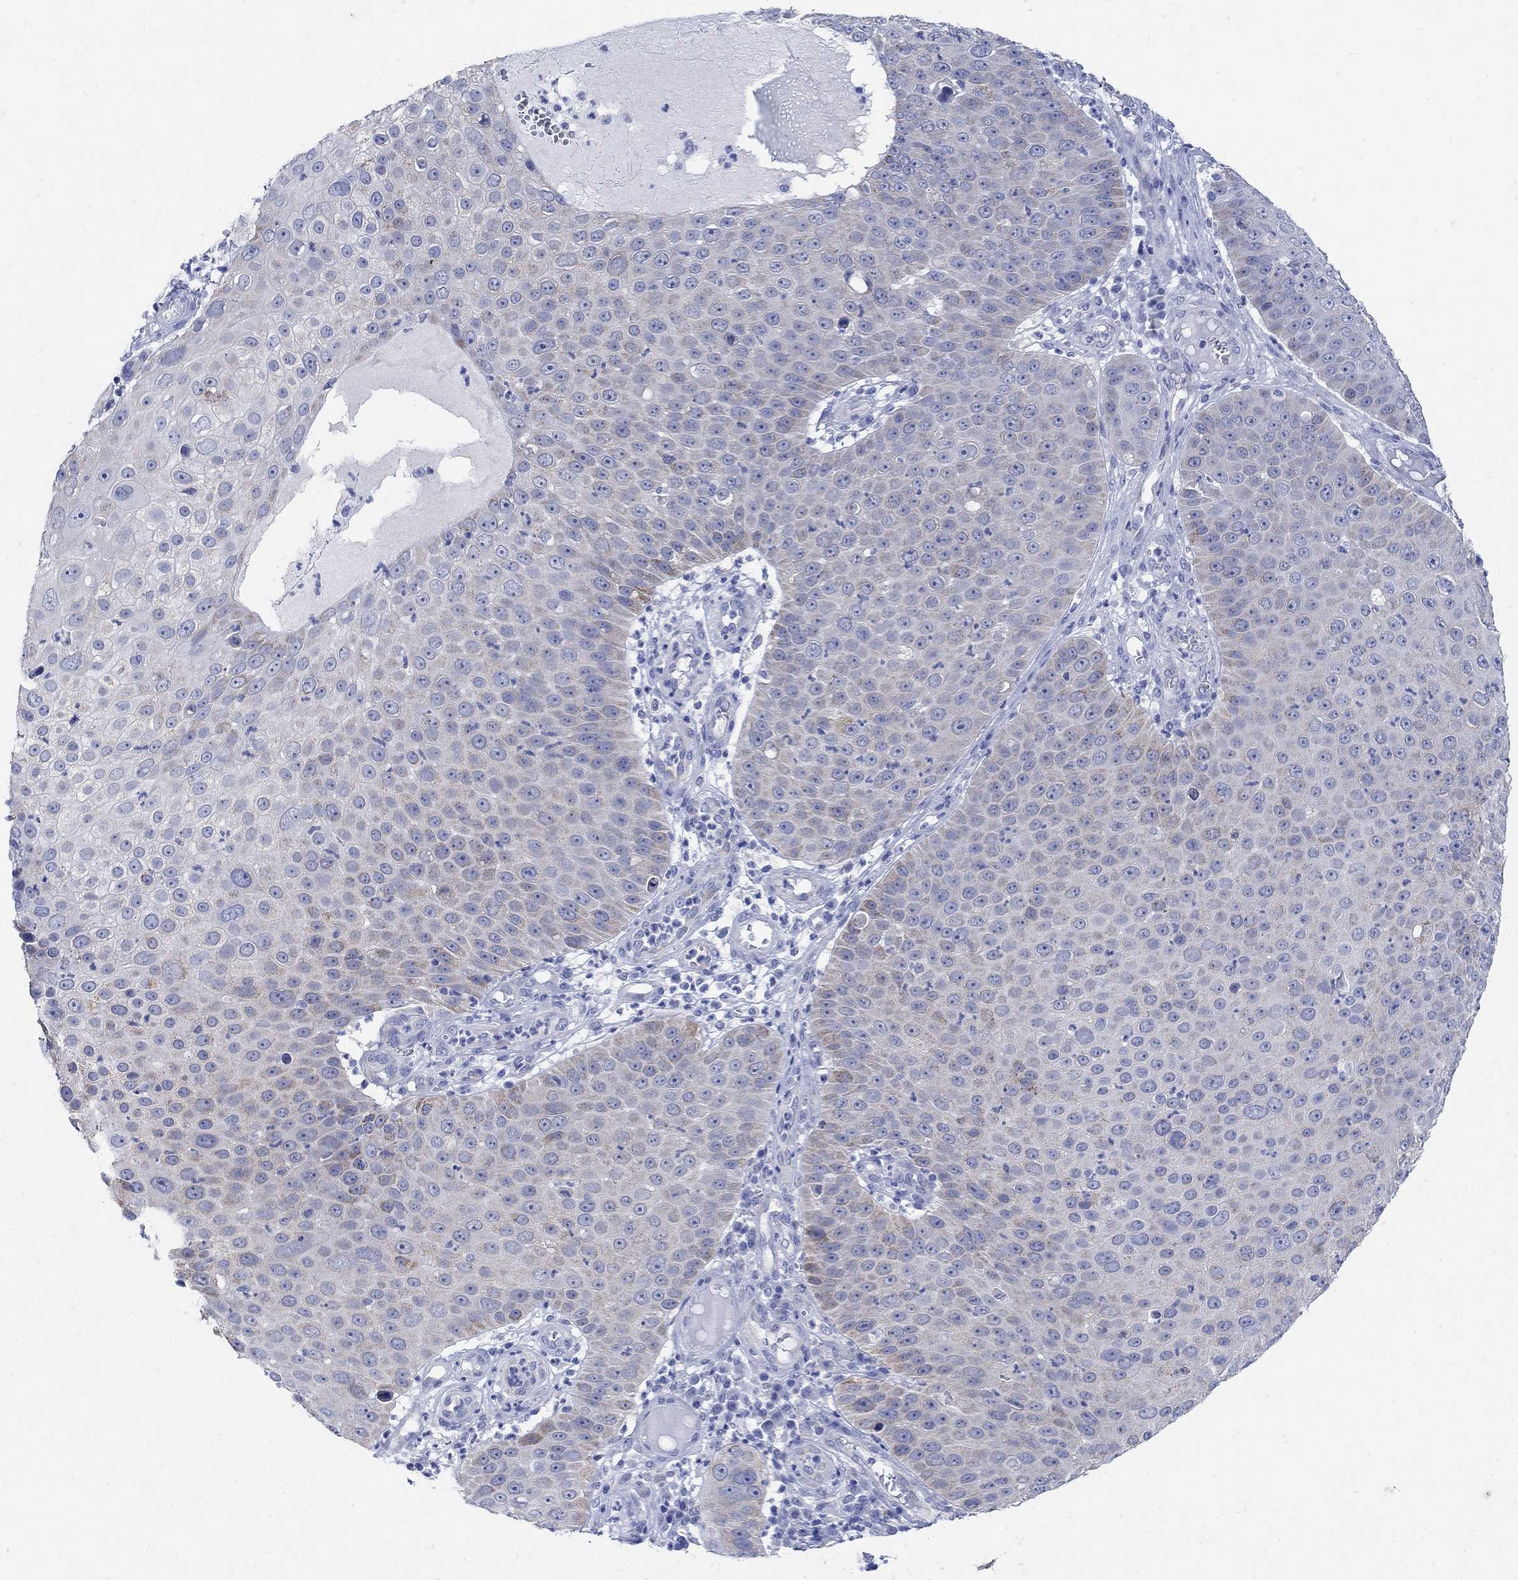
{"staining": {"intensity": "negative", "quantity": "none", "location": "none"}, "tissue": "skin cancer", "cell_type": "Tumor cells", "image_type": "cancer", "snomed": [{"axis": "morphology", "description": "Squamous cell carcinoma, NOS"}, {"axis": "topography", "description": "Skin"}], "caption": "DAB (3,3'-diaminobenzidine) immunohistochemical staining of human skin cancer (squamous cell carcinoma) reveals no significant positivity in tumor cells.", "gene": "ZDHHC14", "patient": {"sex": "male", "age": 71}}